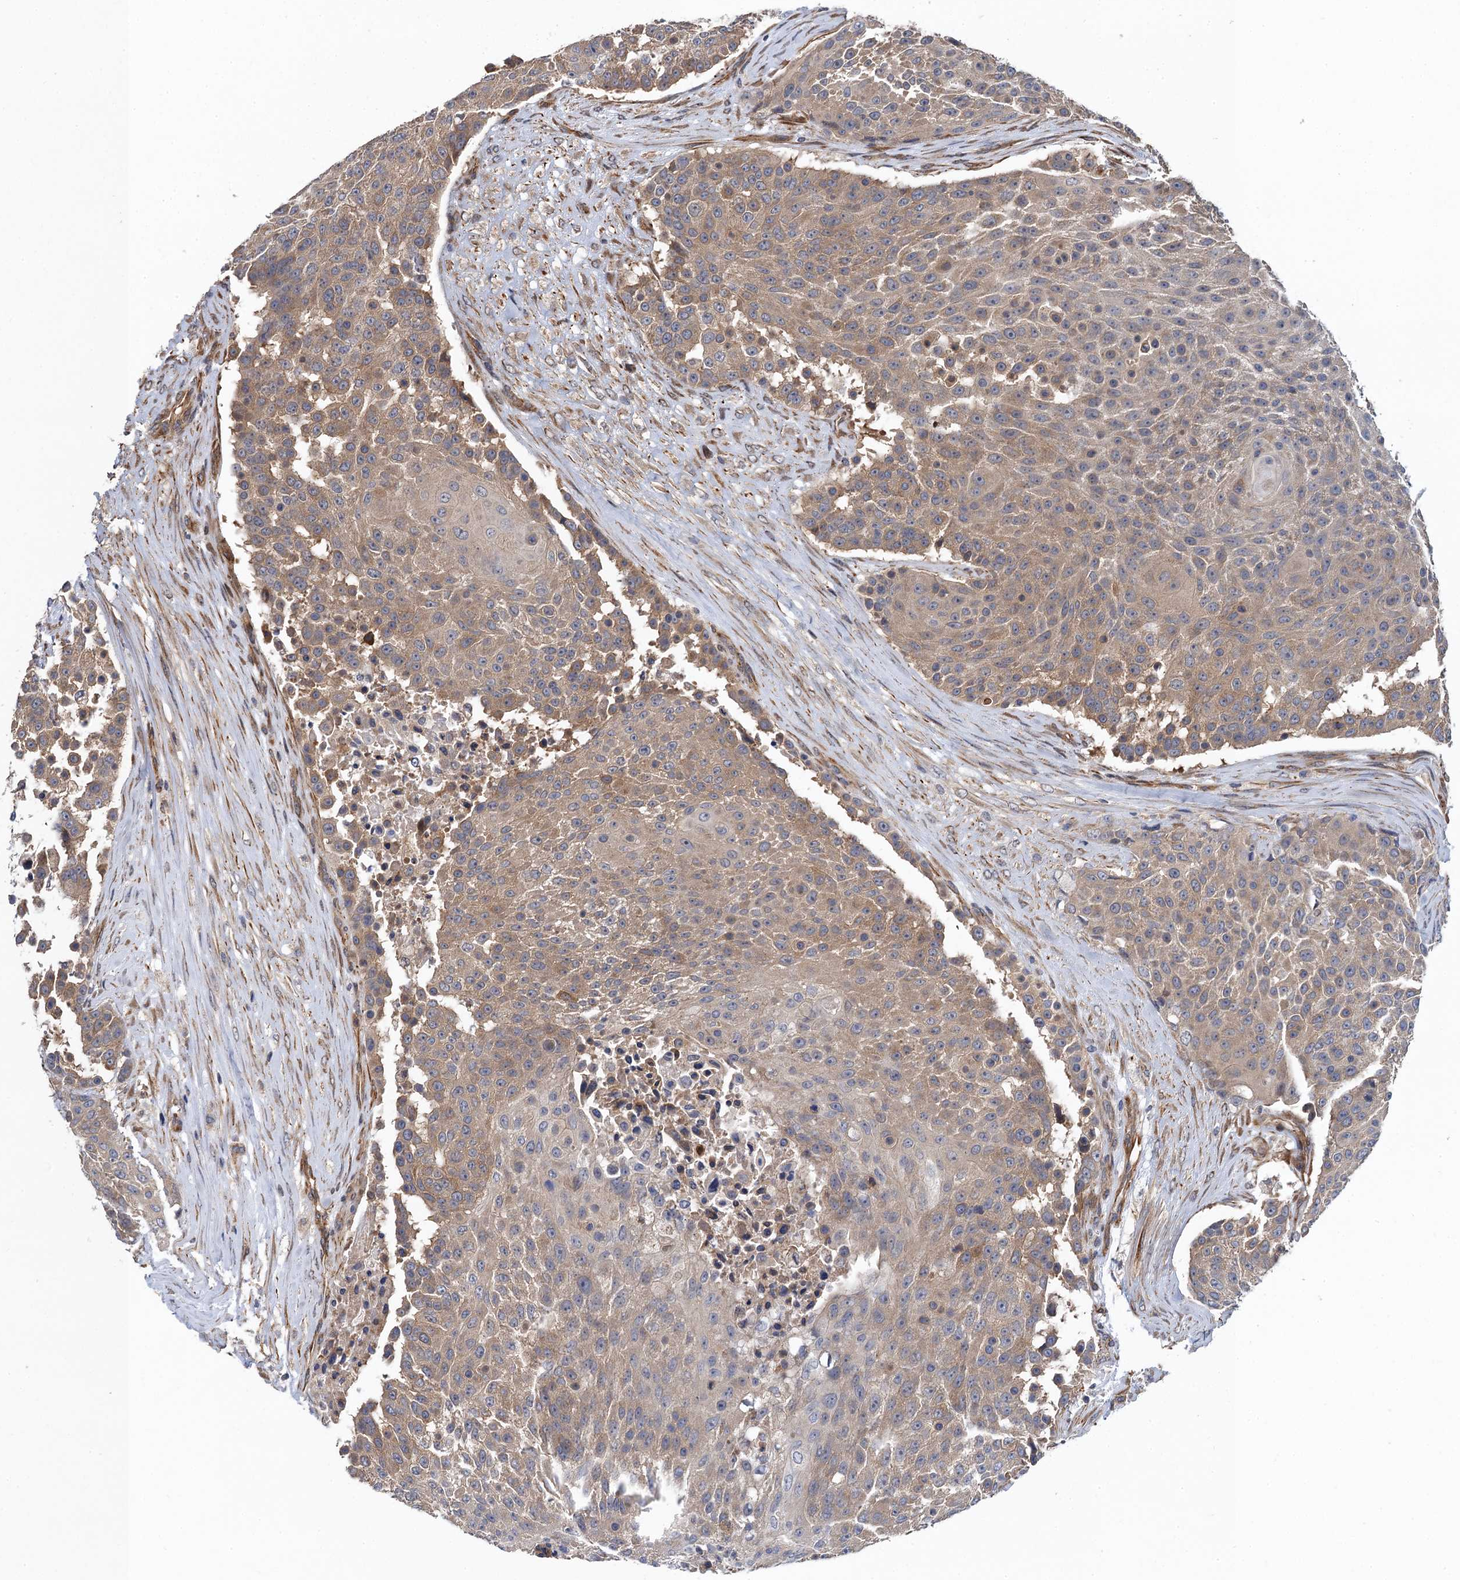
{"staining": {"intensity": "moderate", "quantity": ">75%", "location": "cytoplasmic/membranous"}, "tissue": "urothelial cancer", "cell_type": "Tumor cells", "image_type": "cancer", "snomed": [{"axis": "morphology", "description": "Urothelial carcinoma, High grade"}, {"axis": "topography", "description": "Urinary bladder"}], "caption": "IHC staining of high-grade urothelial carcinoma, which demonstrates medium levels of moderate cytoplasmic/membranous staining in about >75% of tumor cells indicating moderate cytoplasmic/membranous protein expression. The staining was performed using DAB (3,3'-diaminobenzidine) (brown) for protein detection and nuclei were counterstained in hematoxylin (blue).", "gene": "PJA2", "patient": {"sex": "female", "age": 63}}